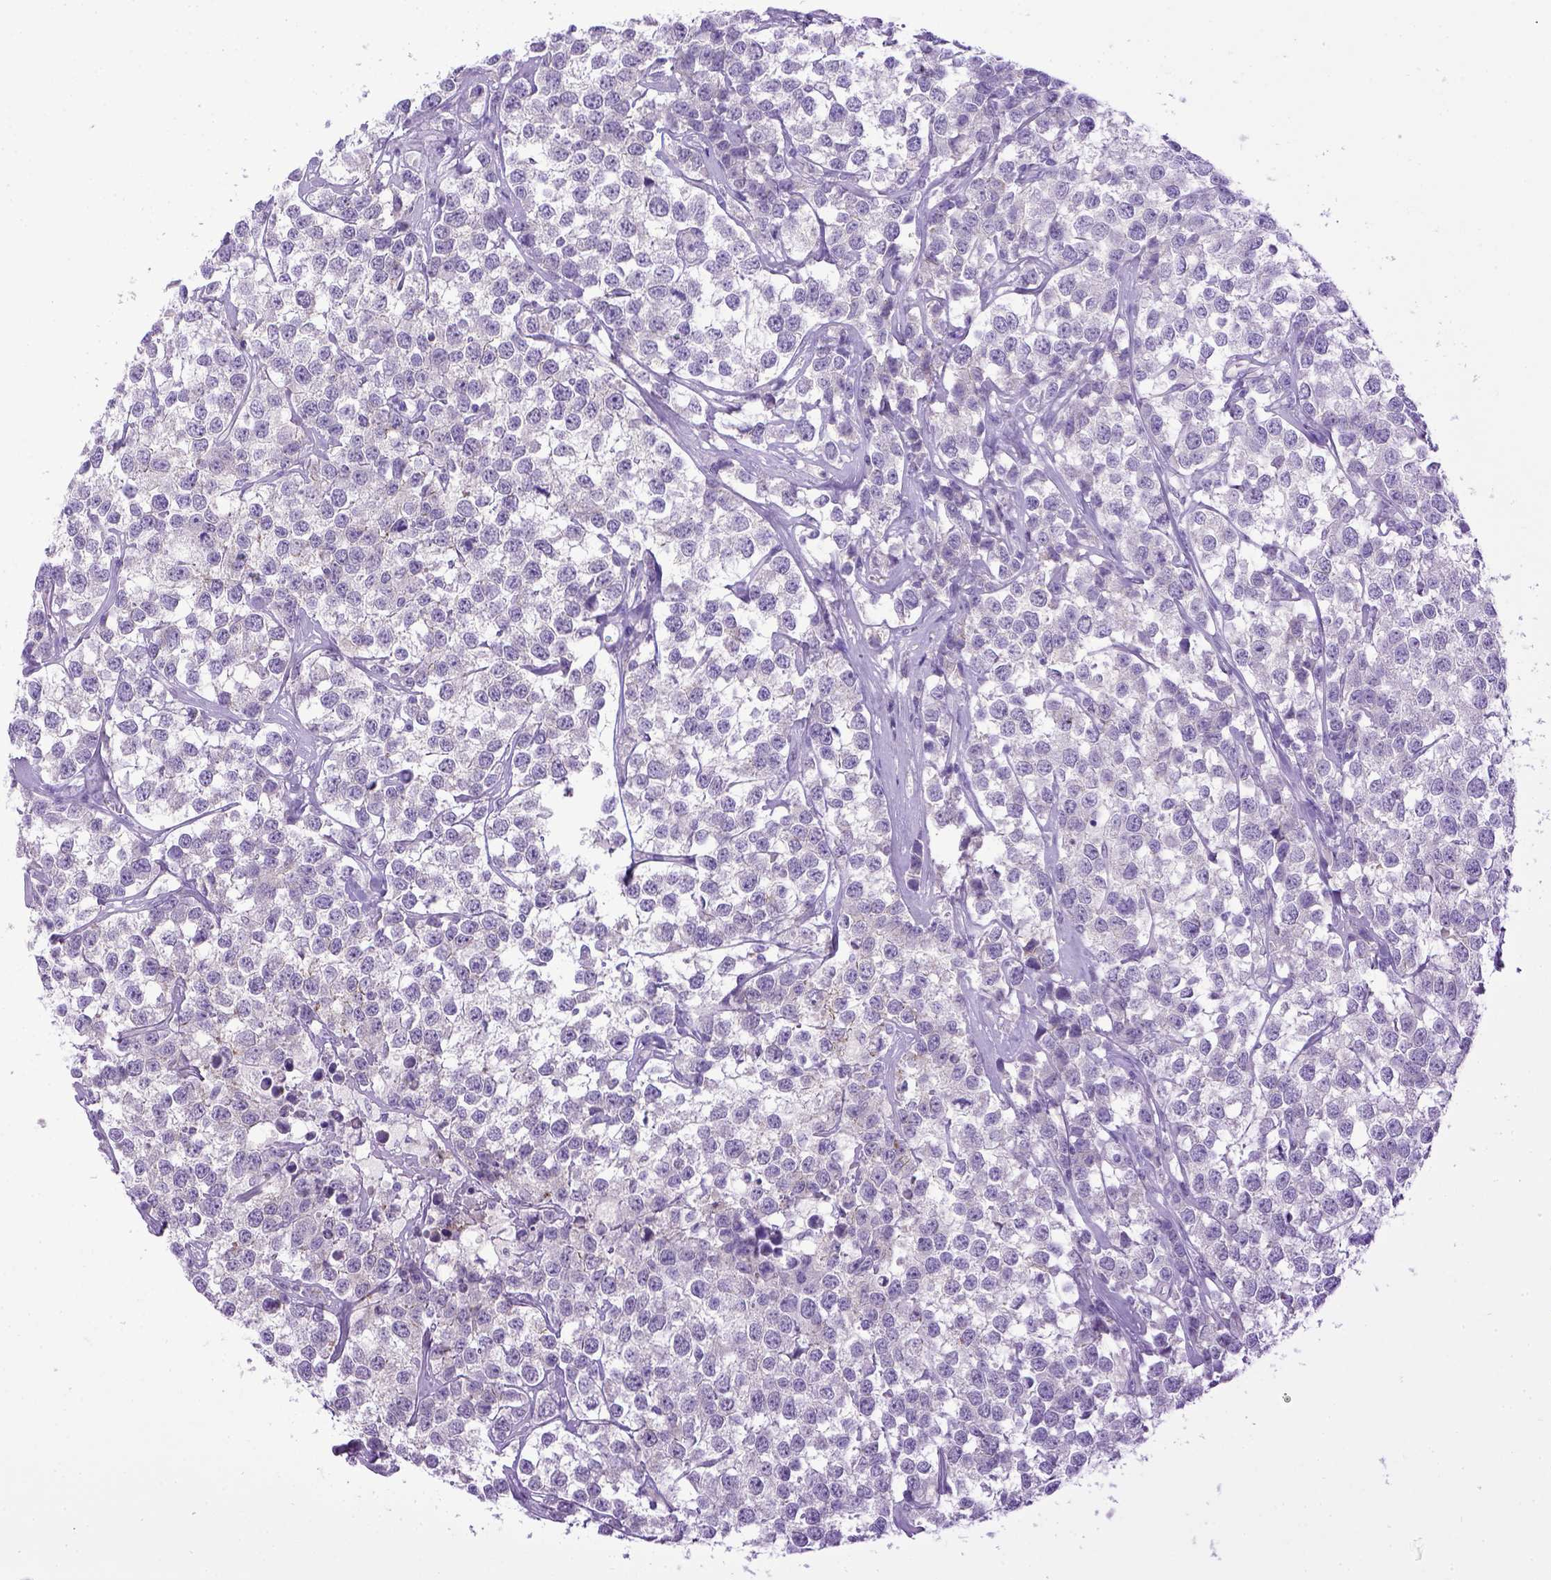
{"staining": {"intensity": "negative", "quantity": "none", "location": "none"}, "tissue": "testis cancer", "cell_type": "Tumor cells", "image_type": "cancer", "snomed": [{"axis": "morphology", "description": "Seminoma, NOS"}, {"axis": "topography", "description": "Testis"}], "caption": "High power microscopy histopathology image of an IHC image of testis cancer, revealing no significant staining in tumor cells. (Stains: DAB (3,3'-diaminobenzidine) immunohistochemistry with hematoxylin counter stain, Microscopy: brightfield microscopy at high magnification).", "gene": "CDH1", "patient": {"sex": "male", "age": 59}}